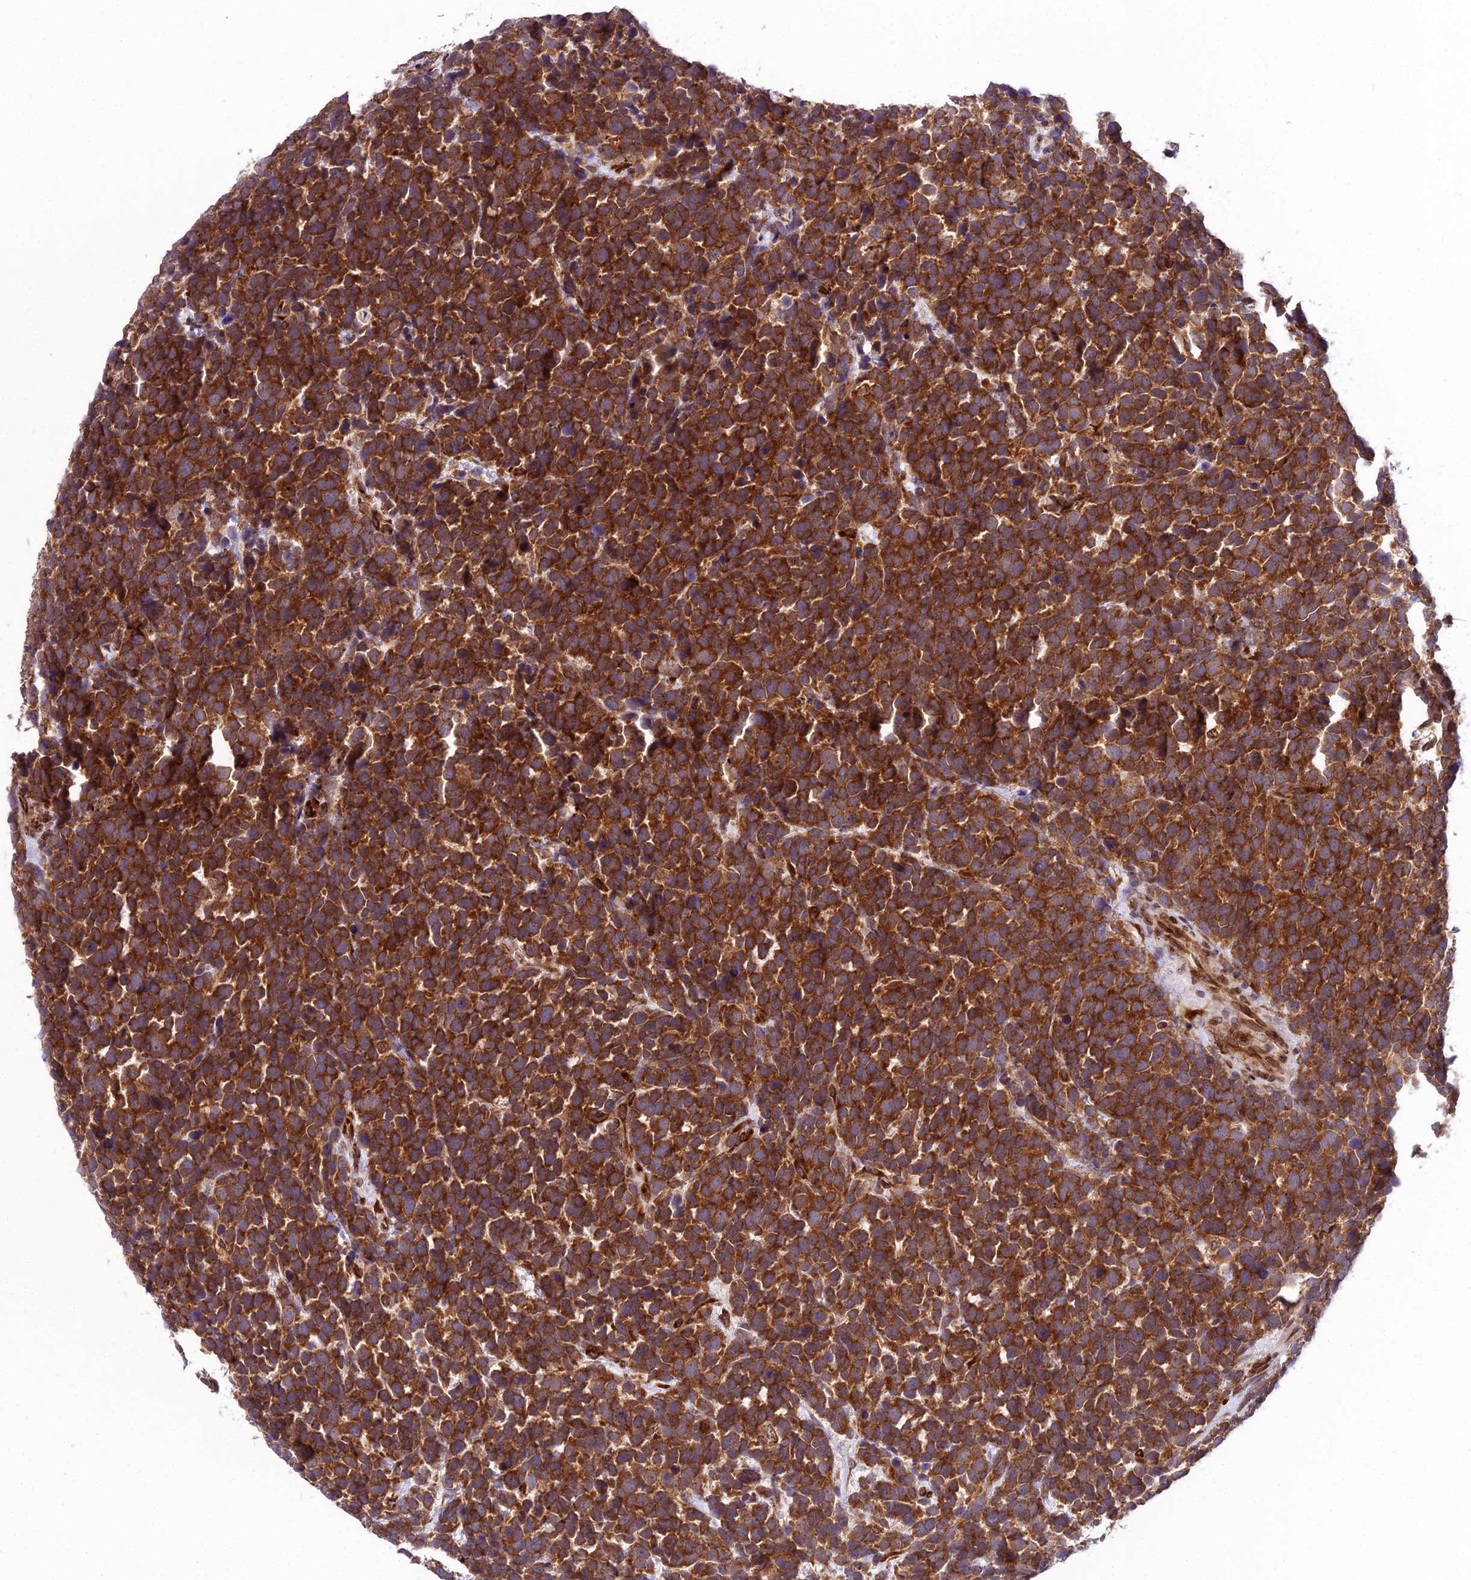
{"staining": {"intensity": "strong", "quantity": ">75%", "location": "cytoplasmic/membranous"}, "tissue": "urothelial cancer", "cell_type": "Tumor cells", "image_type": "cancer", "snomed": [{"axis": "morphology", "description": "Urothelial carcinoma, High grade"}, {"axis": "topography", "description": "Urinary bladder"}], "caption": "The immunohistochemical stain labels strong cytoplasmic/membranous positivity in tumor cells of urothelial cancer tissue.", "gene": "DHCR7", "patient": {"sex": "female", "age": 82}}